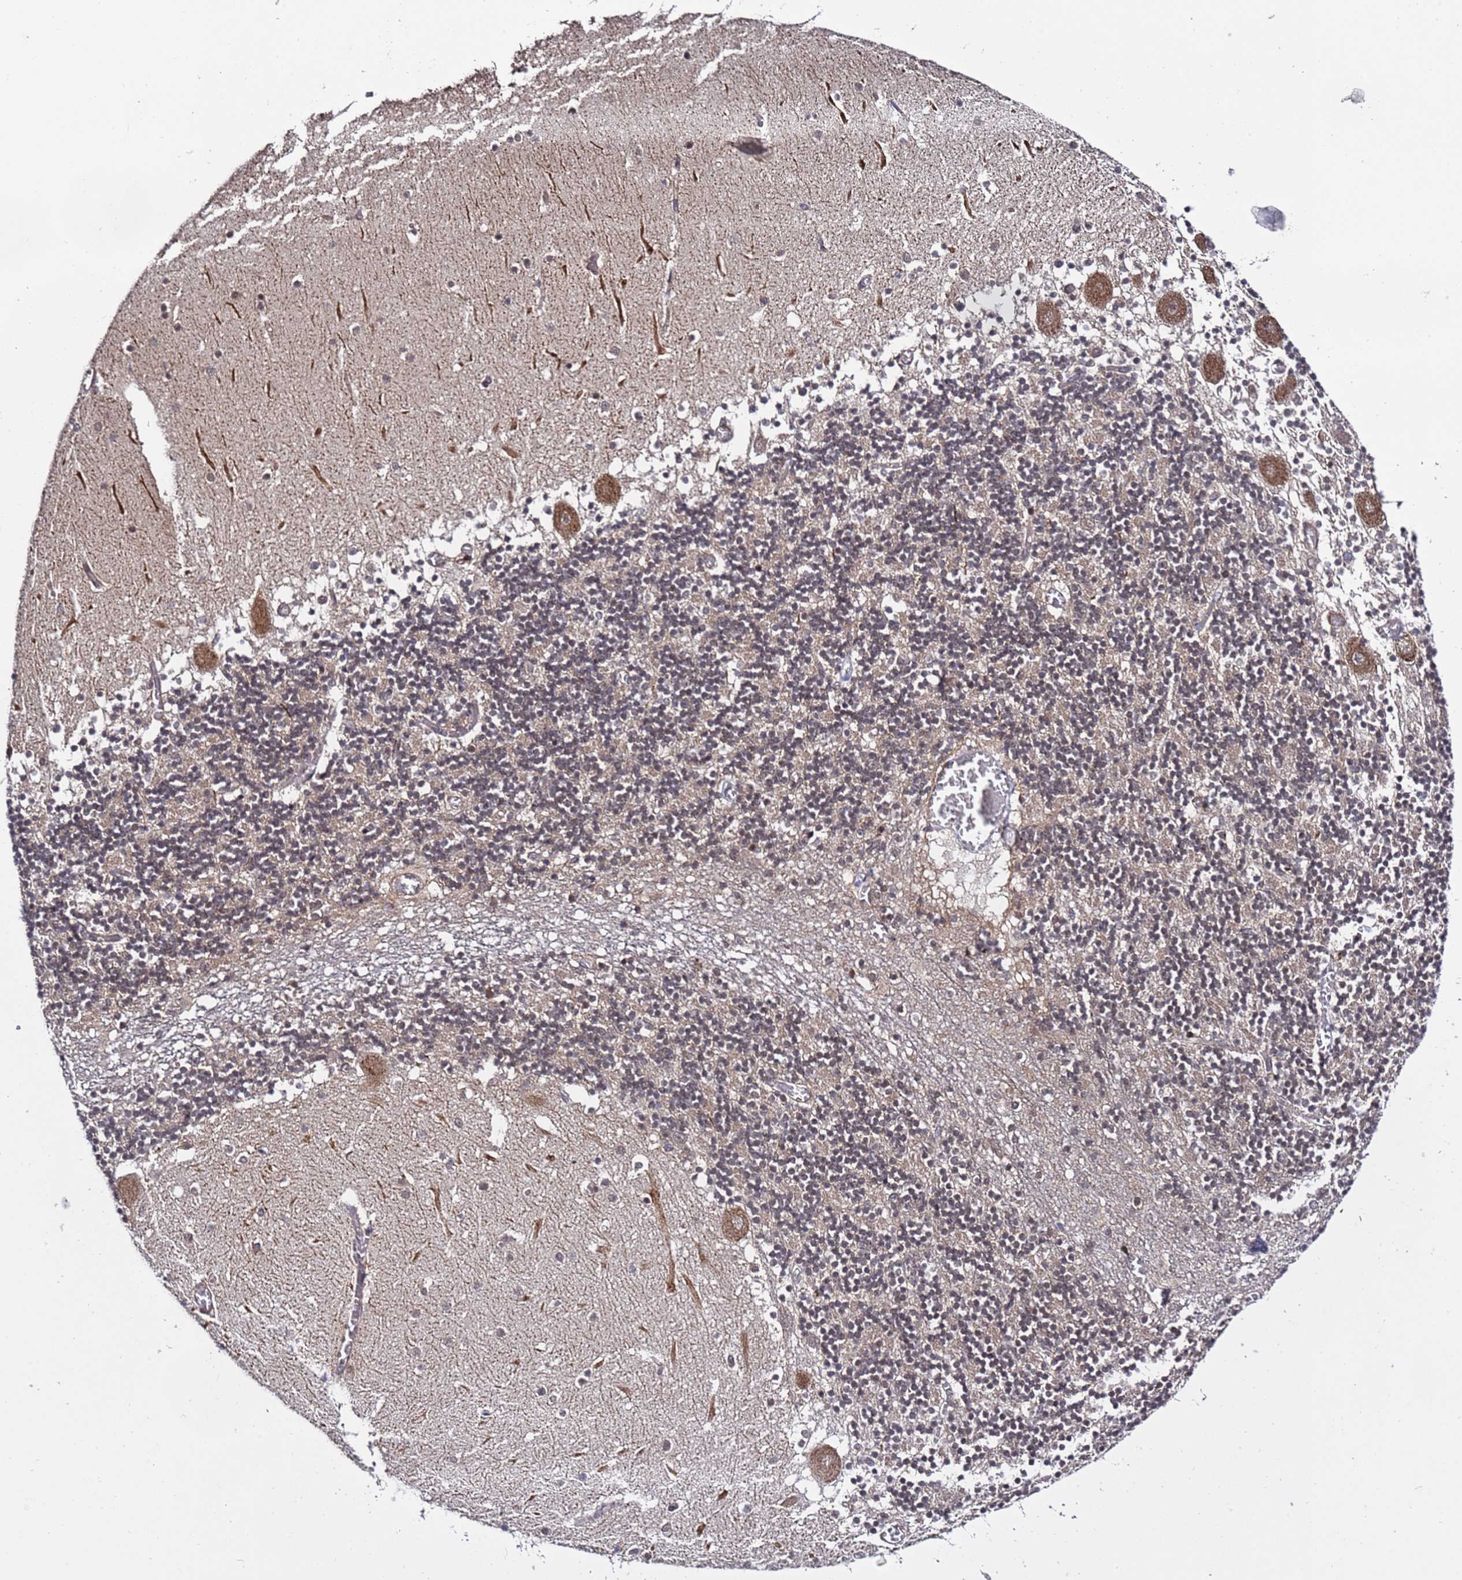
{"staining": {"intensity": "negative", "quantity": "none", "location": "none"}, "tissue": "cerebellum", "cell_type": "Cells in granular layer", "image_type": "normal", "snomed": [{"axis": "morphology", "description": "Normal tissue, NOS"}, {"axis": "topography", "description": "Cerebellum"}], "caption": "DAB (3,3'-diaminobenzidine) immunohistochemical staining of normal cerebellum demonstrates no significant expression in cells in granular layer.", "gene": "POLR2D", "patient": {"sex": "female", "age": 28}}